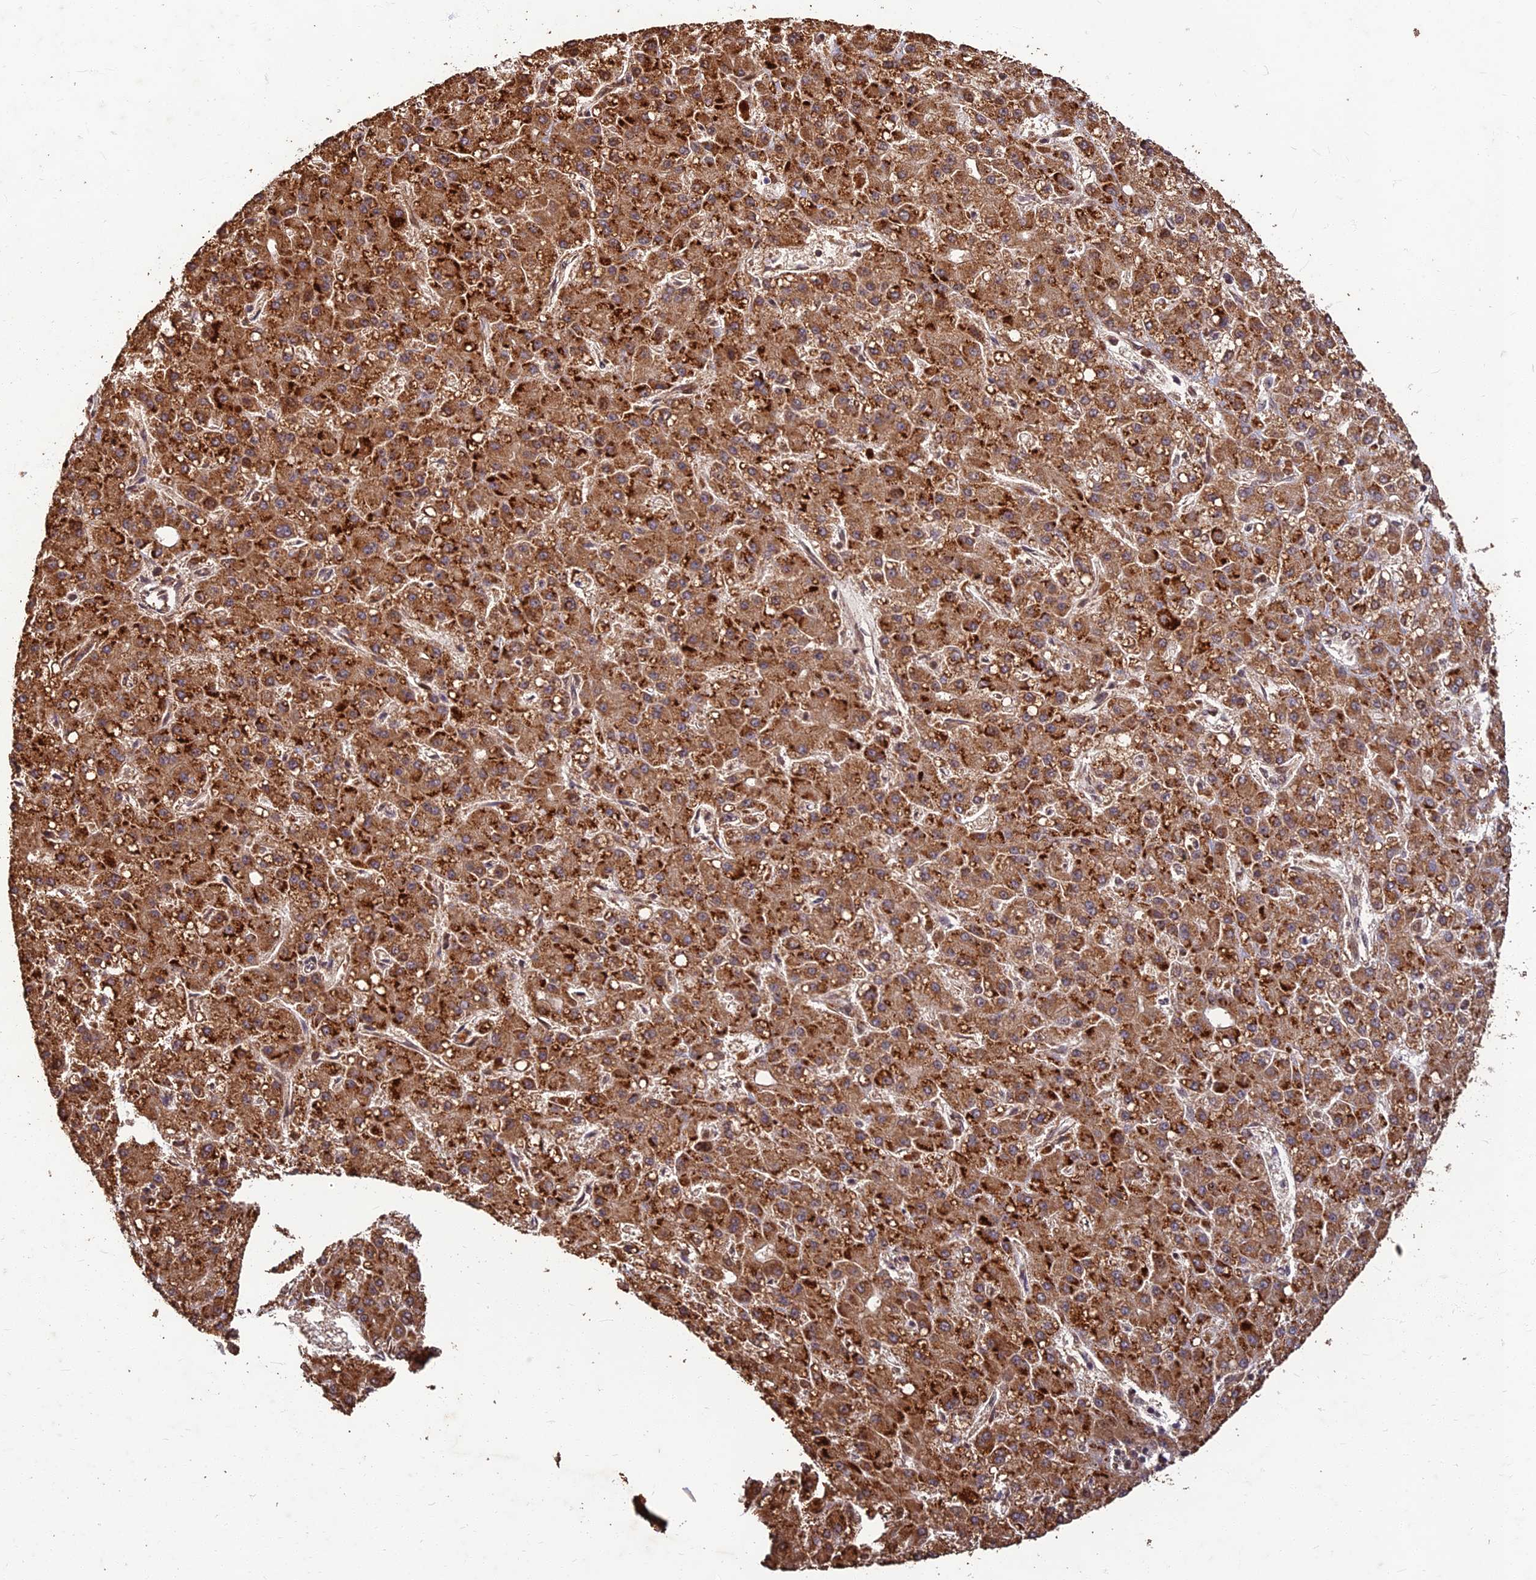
{"staining": {"intensity": "strong", "quantity": ">75%", "location": "cytoplasmic/membranous"}, "tissue": "liver cancer", "cell_type": "Tumor cells", "image_type": "cancer", "snomed": [{"axis": "morphology", "description": "Carcinoma, Hepatocellular, NOS"}, {"axis": "topography", "description": "Liver"}], "caption": "Protein analysis of liver cancer tissue exhibits strong cytoplasmic/membranous positivity in about >75% of tumor cells.", "gene": "CORO1C", "patient": {"sex": "male", "age": 67}}